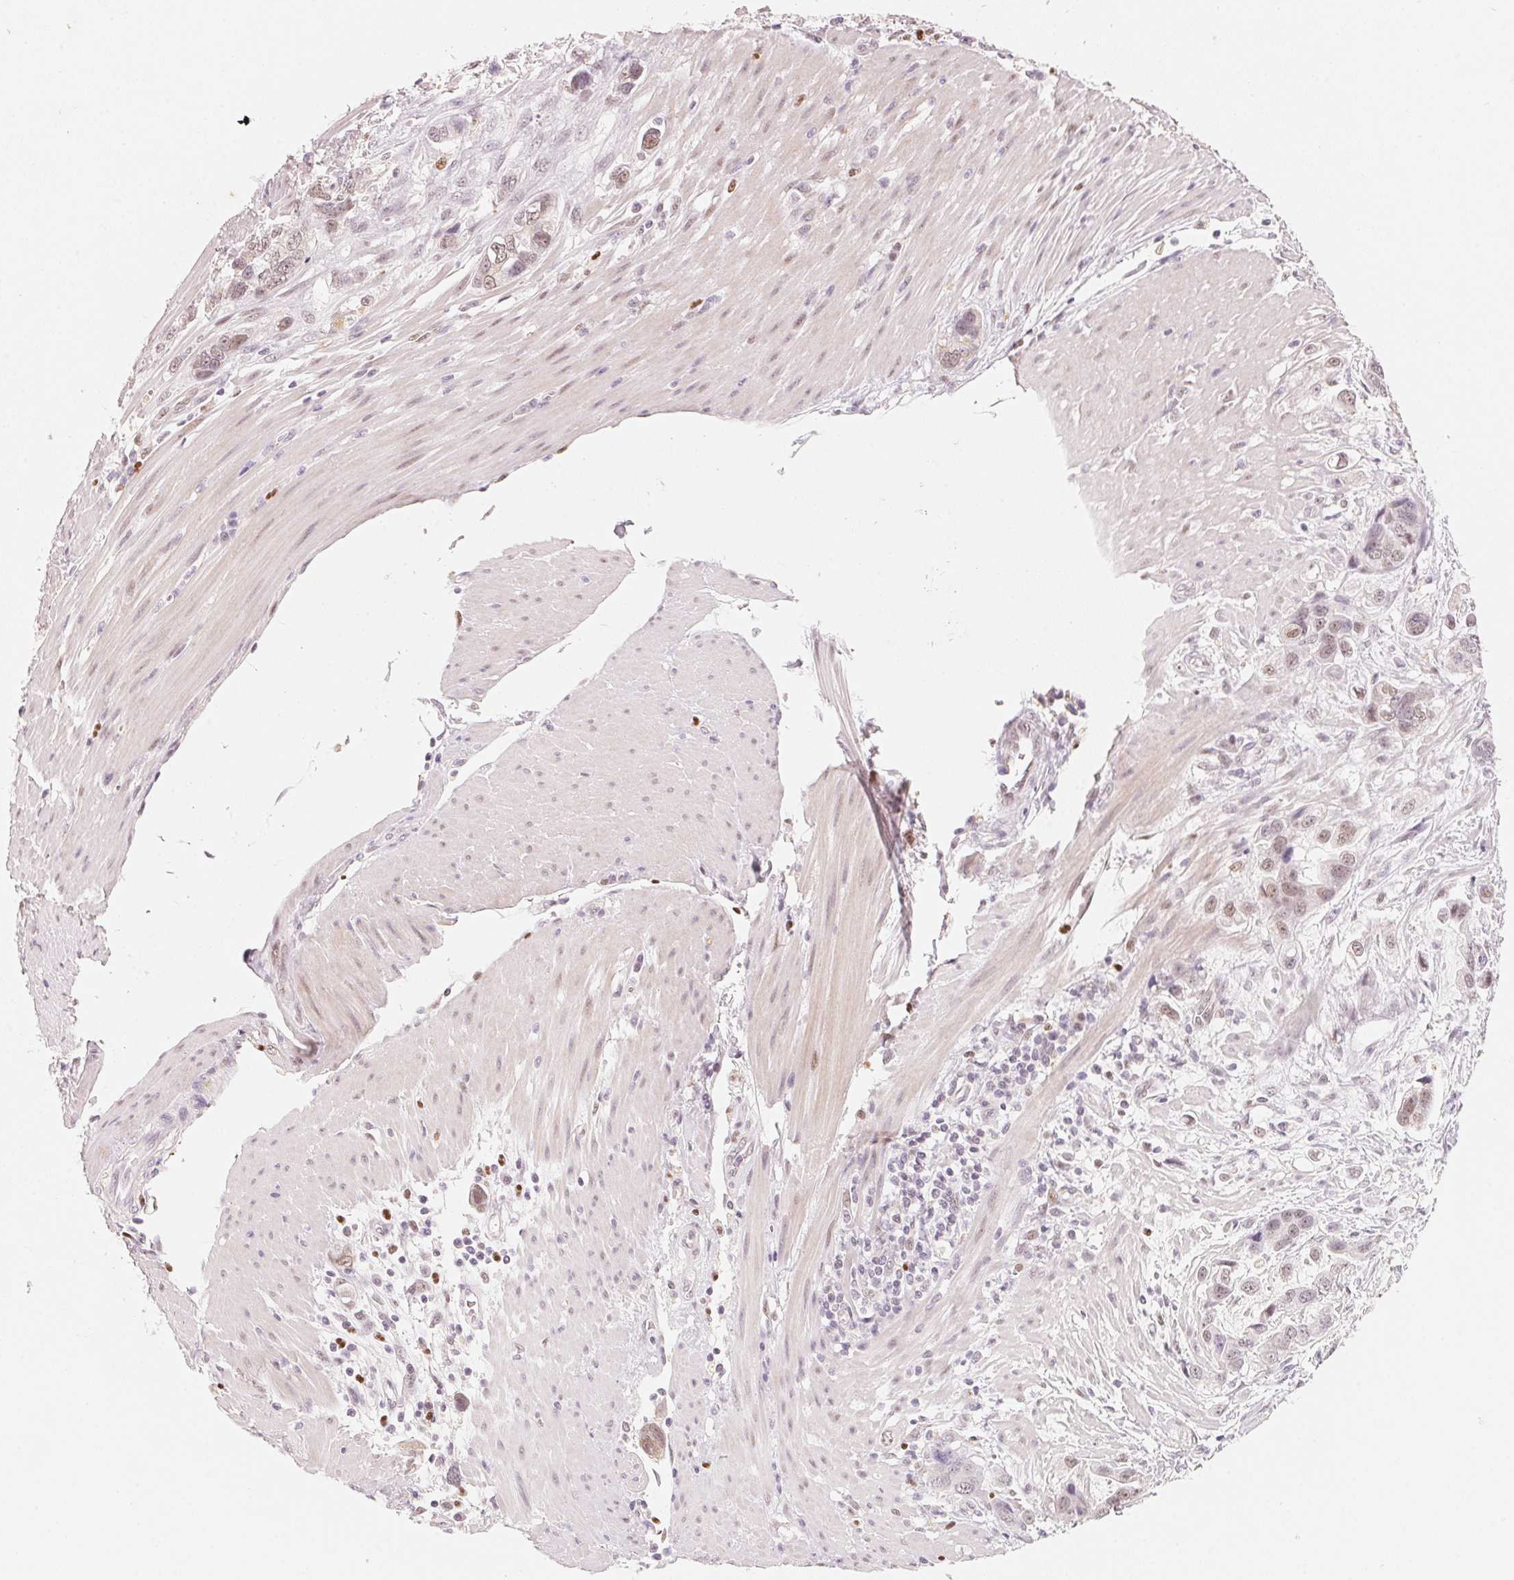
{"staining": {"intensity": "weak", "quantity": ">75%", "location": "nuclear"}, "tissue": "stomach cancer", "cell_type": "Tumor cells", "image_type": "cancer", "snomed": [{"axis": "morphology", "description": "Adenocarcinoma, NOS"}, {"axis": "topography", "description": "Stomach, lower"}], "caption": "Immunohistochemistry (IHC) (DAB) staining of human stomach adenocarcinoma demonstrates weak nuclear protein positivity in approximately >75% of tumor cells. Immunohistochemistry (IHC) stains the protein in brown and the nuclei are stained blue.", "gene": "ARHGAP22", "patient": {"sex": "female", "age": 93}}